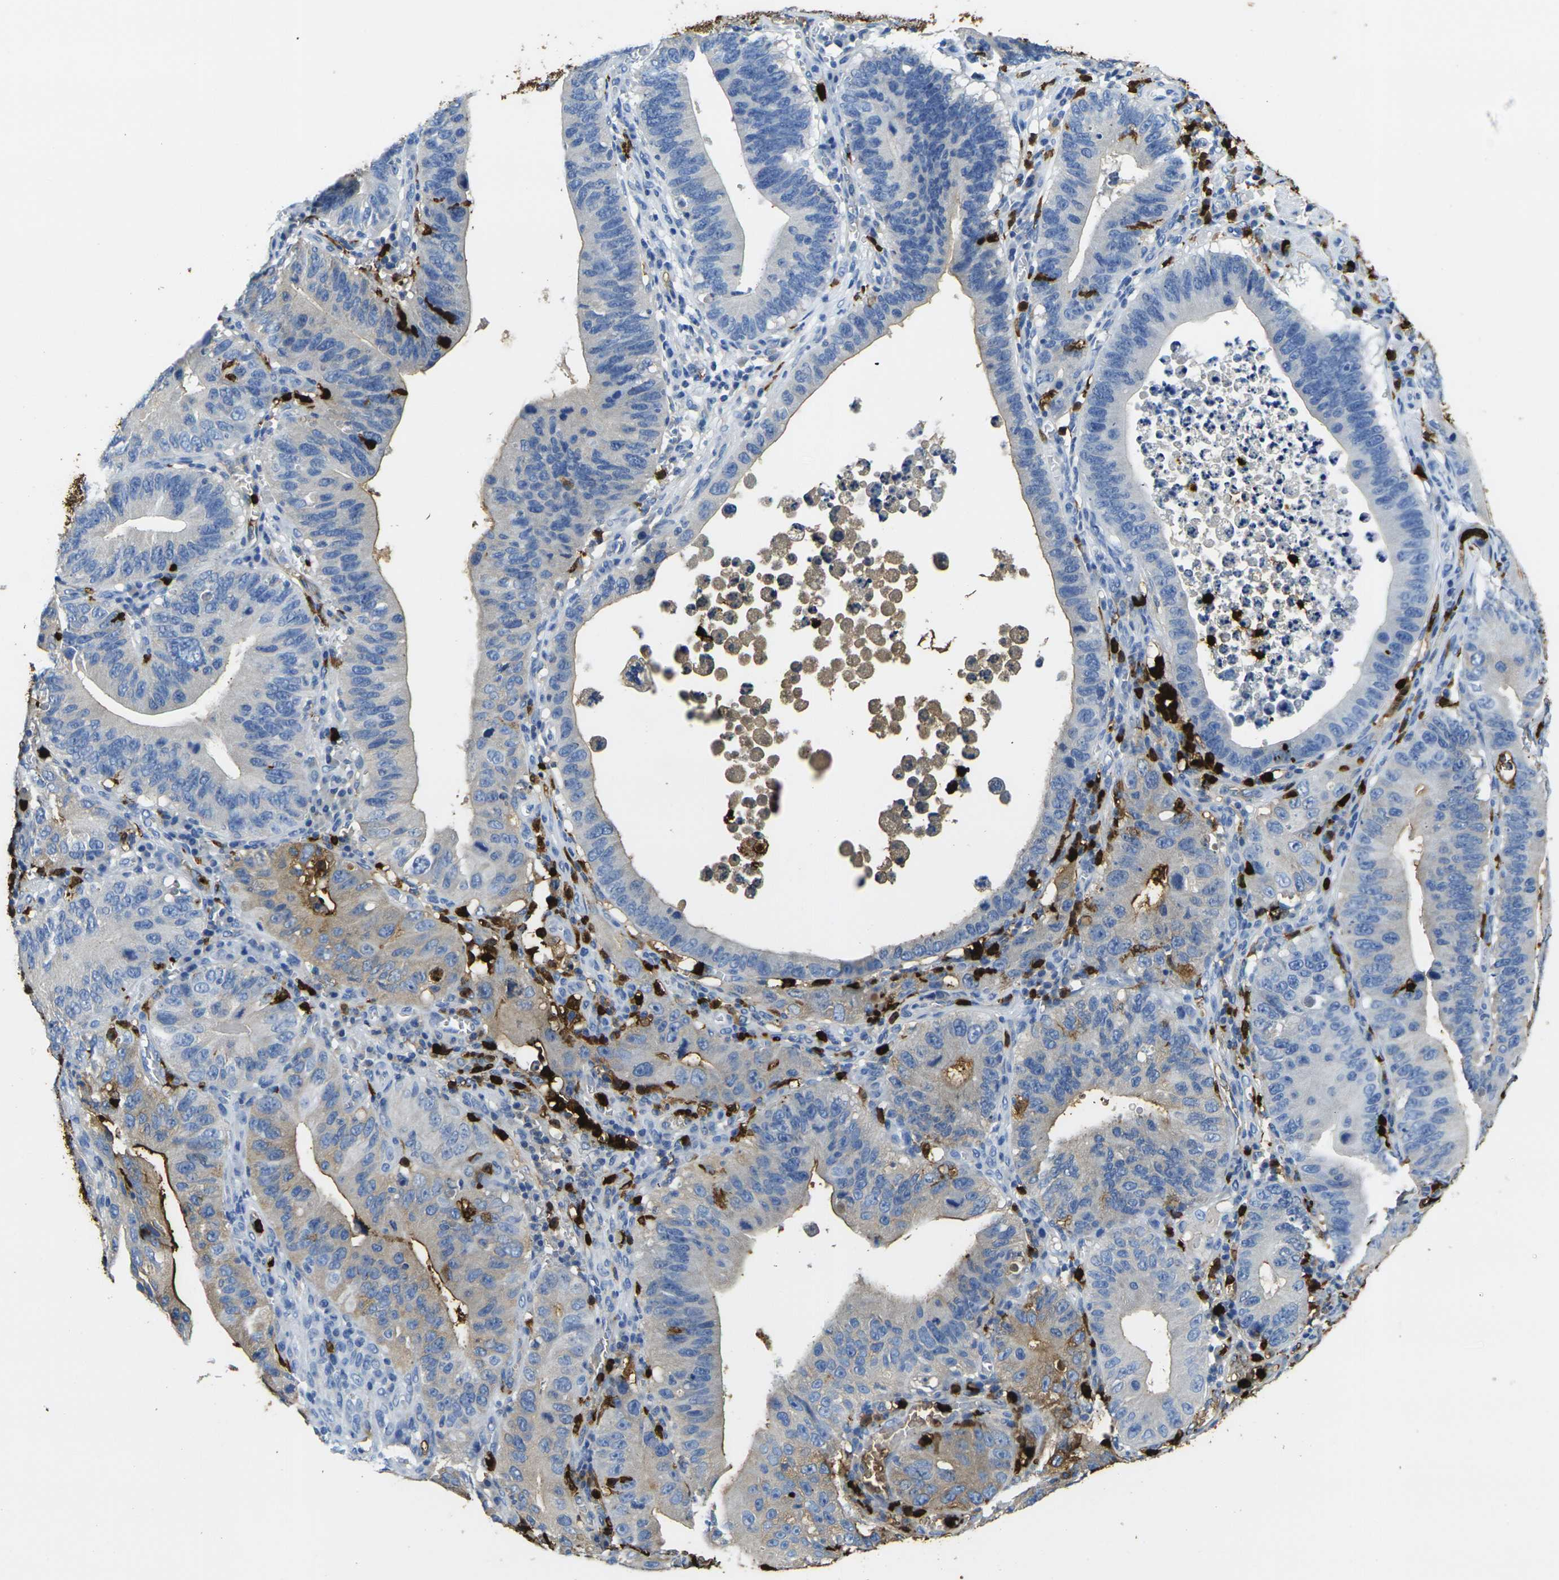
{"staining": {"intensity": "moderate", "quantity": "25%-75%", "location": "cytoplasmic/membranous"}, "tissue": "stomach cancer", "cell_type": "Tumor cells", "image_type": "cancer", "snomed": [{"axis": "morphology", "description": "Adenocarcinoma, NOS"}, {"axis": "topography", "description": "Stomach"}, {"axis": "topography", "description": "Gastric cardia"}], "caption": "Stomach adenocarcinoma stained with a brown dye displays moderate cytoplasmic/membranous positive positivity in approximately 25%-75% of tumor cells.", "gene": "S100A9", "patient": {"sex": "male", "age": 59}}